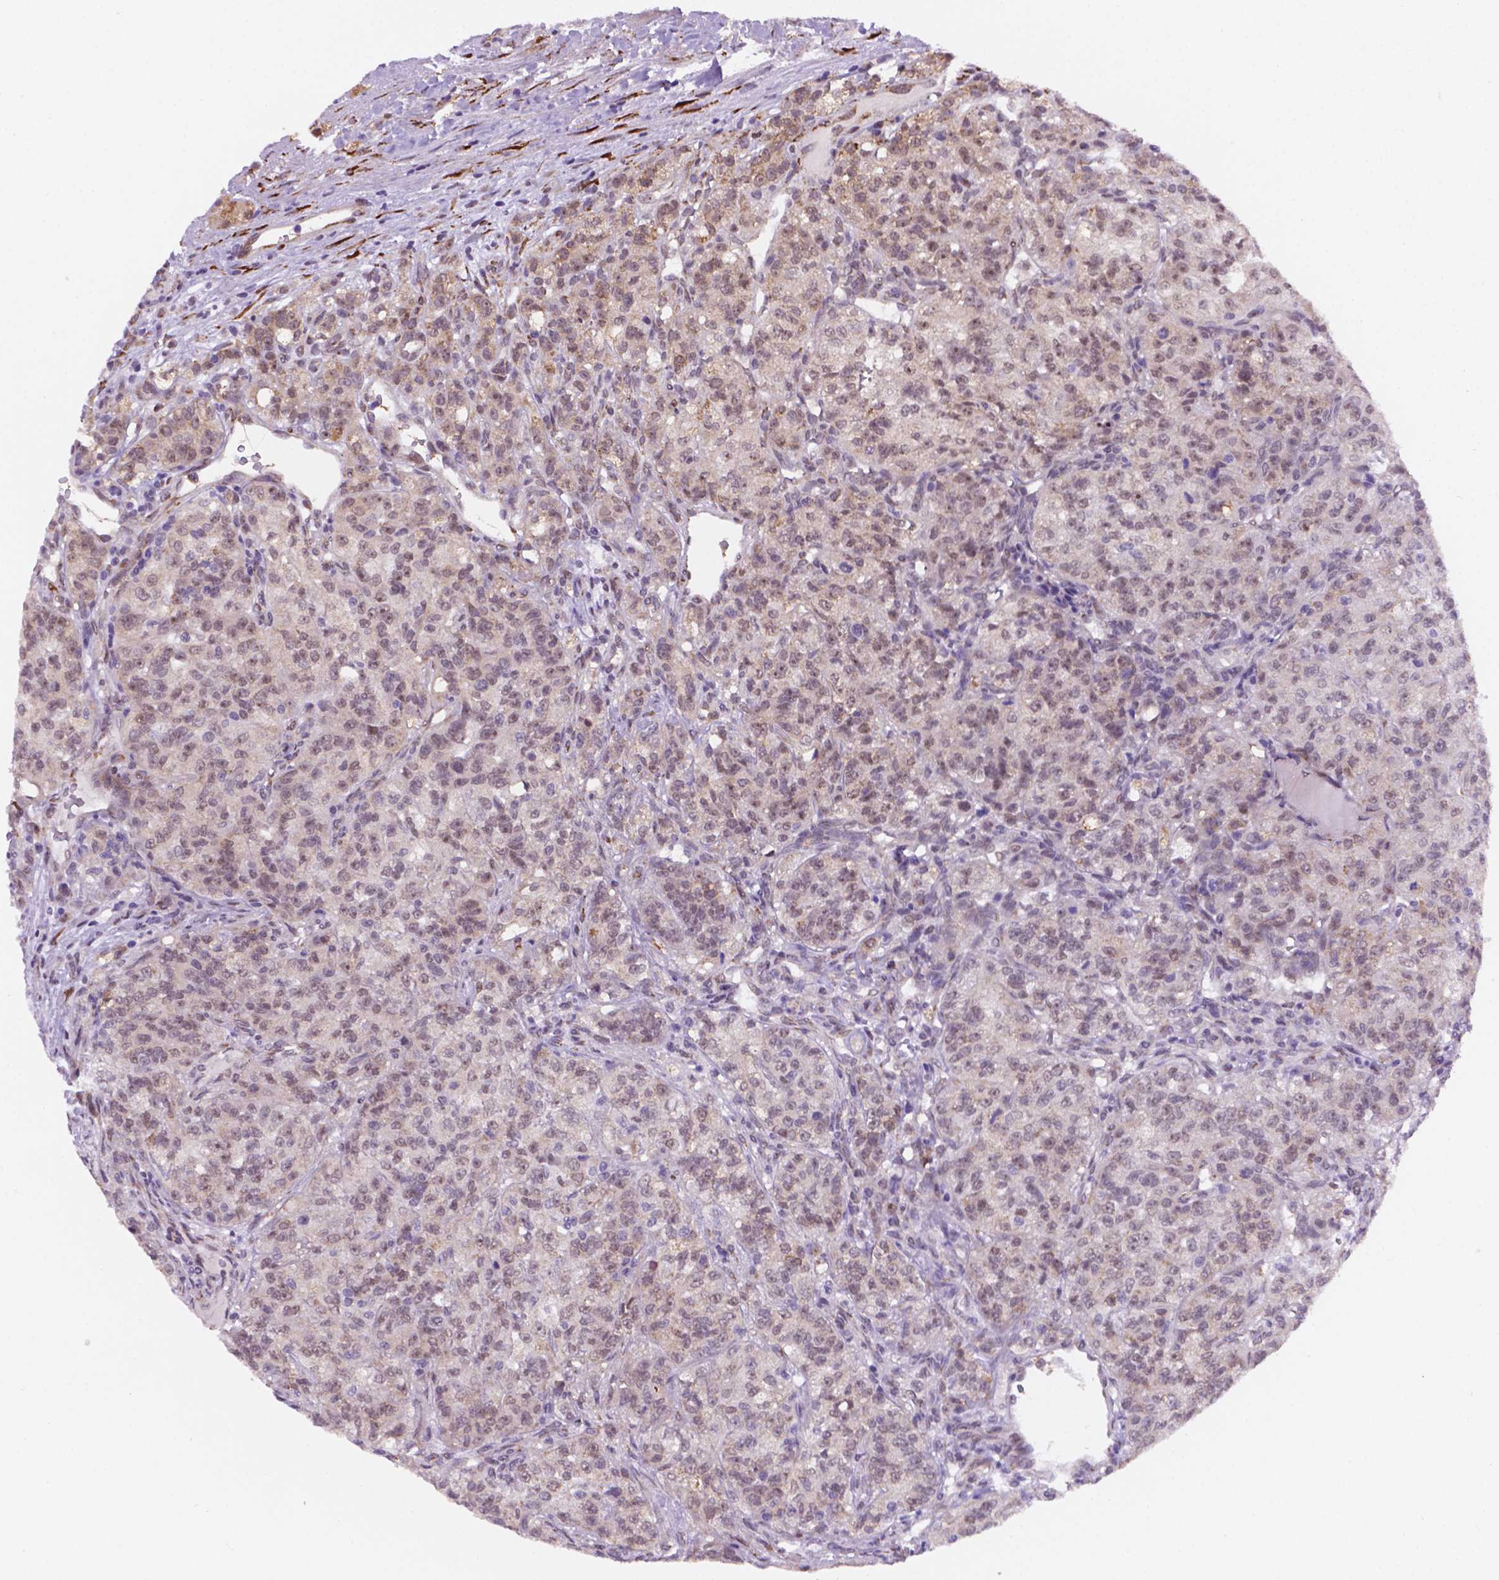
{"staining": {"intensity": "weak", "quantity": "25%-75%", "location": "cytoplasmic/membranous,nuclear"}, "tissue": "renal cancer", "cell_type": "Tumor cells", "image_type": "cancer", "snomed": [{"axis": "morphology", "description": "Adenocarcinoma, NOS"}, {"axis": "topography", "description": "Kidney"}], "caption": "Immunohistochemistry image of neoplastic tissue: human adenocarcinoma (renal) stained using immunohistochemistry (IHC) reveals low levels of weak protein expression localized specifically in the cytoplasmic/membranous and nuclear of tumor cells, appearing as a cytoplasmic/membranous and nuclear brown color.", "gene": "FNIP1", "patient": {"sex": "female", "age": 63}}